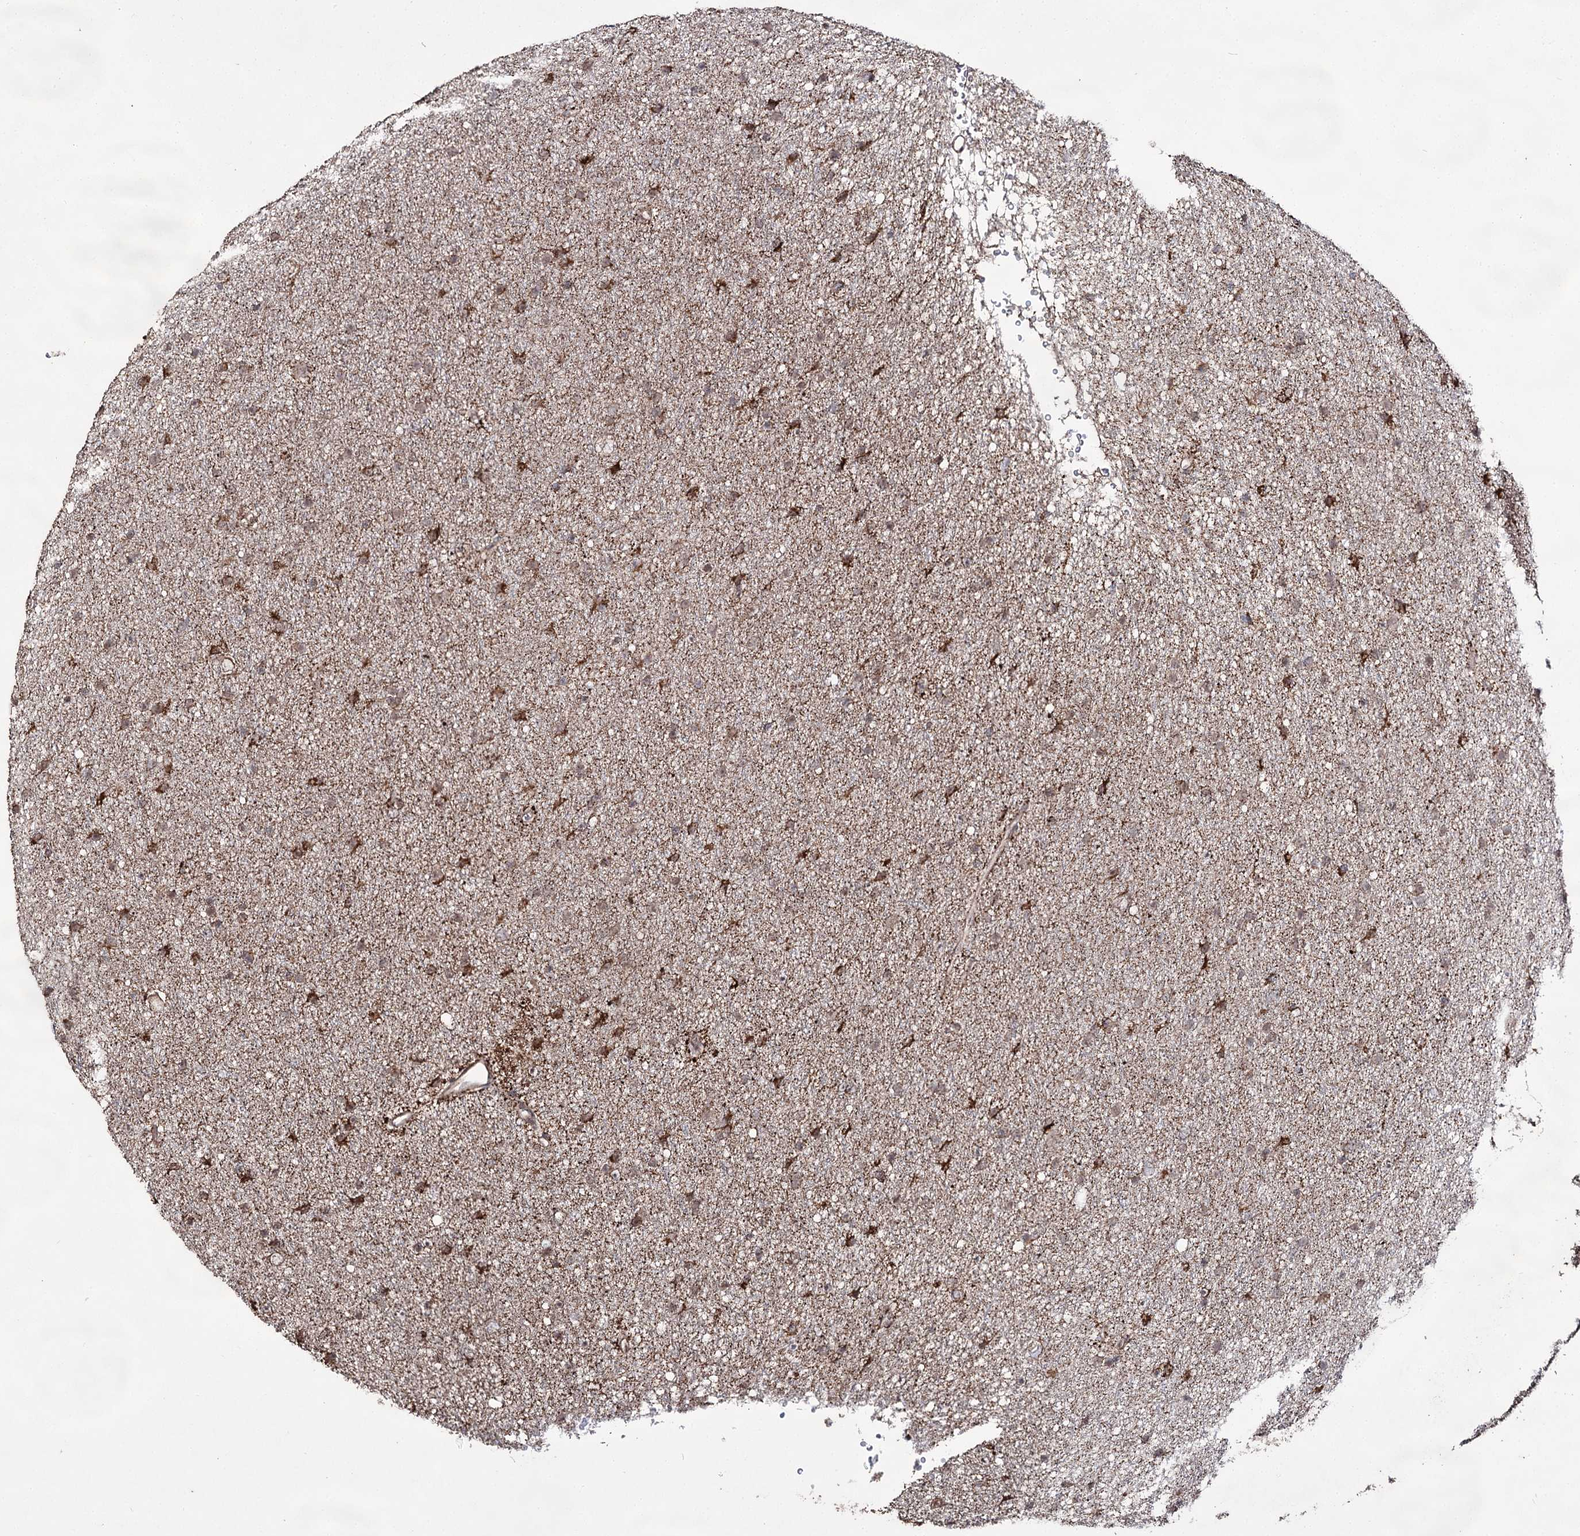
{"staining": {"intensity": "strong", "quantity": "<25%", "location": "cytoplasmic/membranous,nuclear"}, "tissue": "glioma", "cell_type": "Tumor cells", "image_type": "cancer", "snomed": [{"axis": "morphology", "description": "Glioma, malignant, Low grade"}, {"axis": "topography", "description": "Cerebral cortex"}], "caption": "IHC histopathology image of neoplastic tissue: malignant glioma (low-grade) stained using immunohistochemistry (IHC) shows medium levels of strong protein expression localized specifically in the cytoplasmic/membranous and nuclear of tumor cells, appearing as a cytoplasmic/membranous and nuclear brown color.", "gene": "ACTR6", "patient": {"sex": "female", "age": 39}}